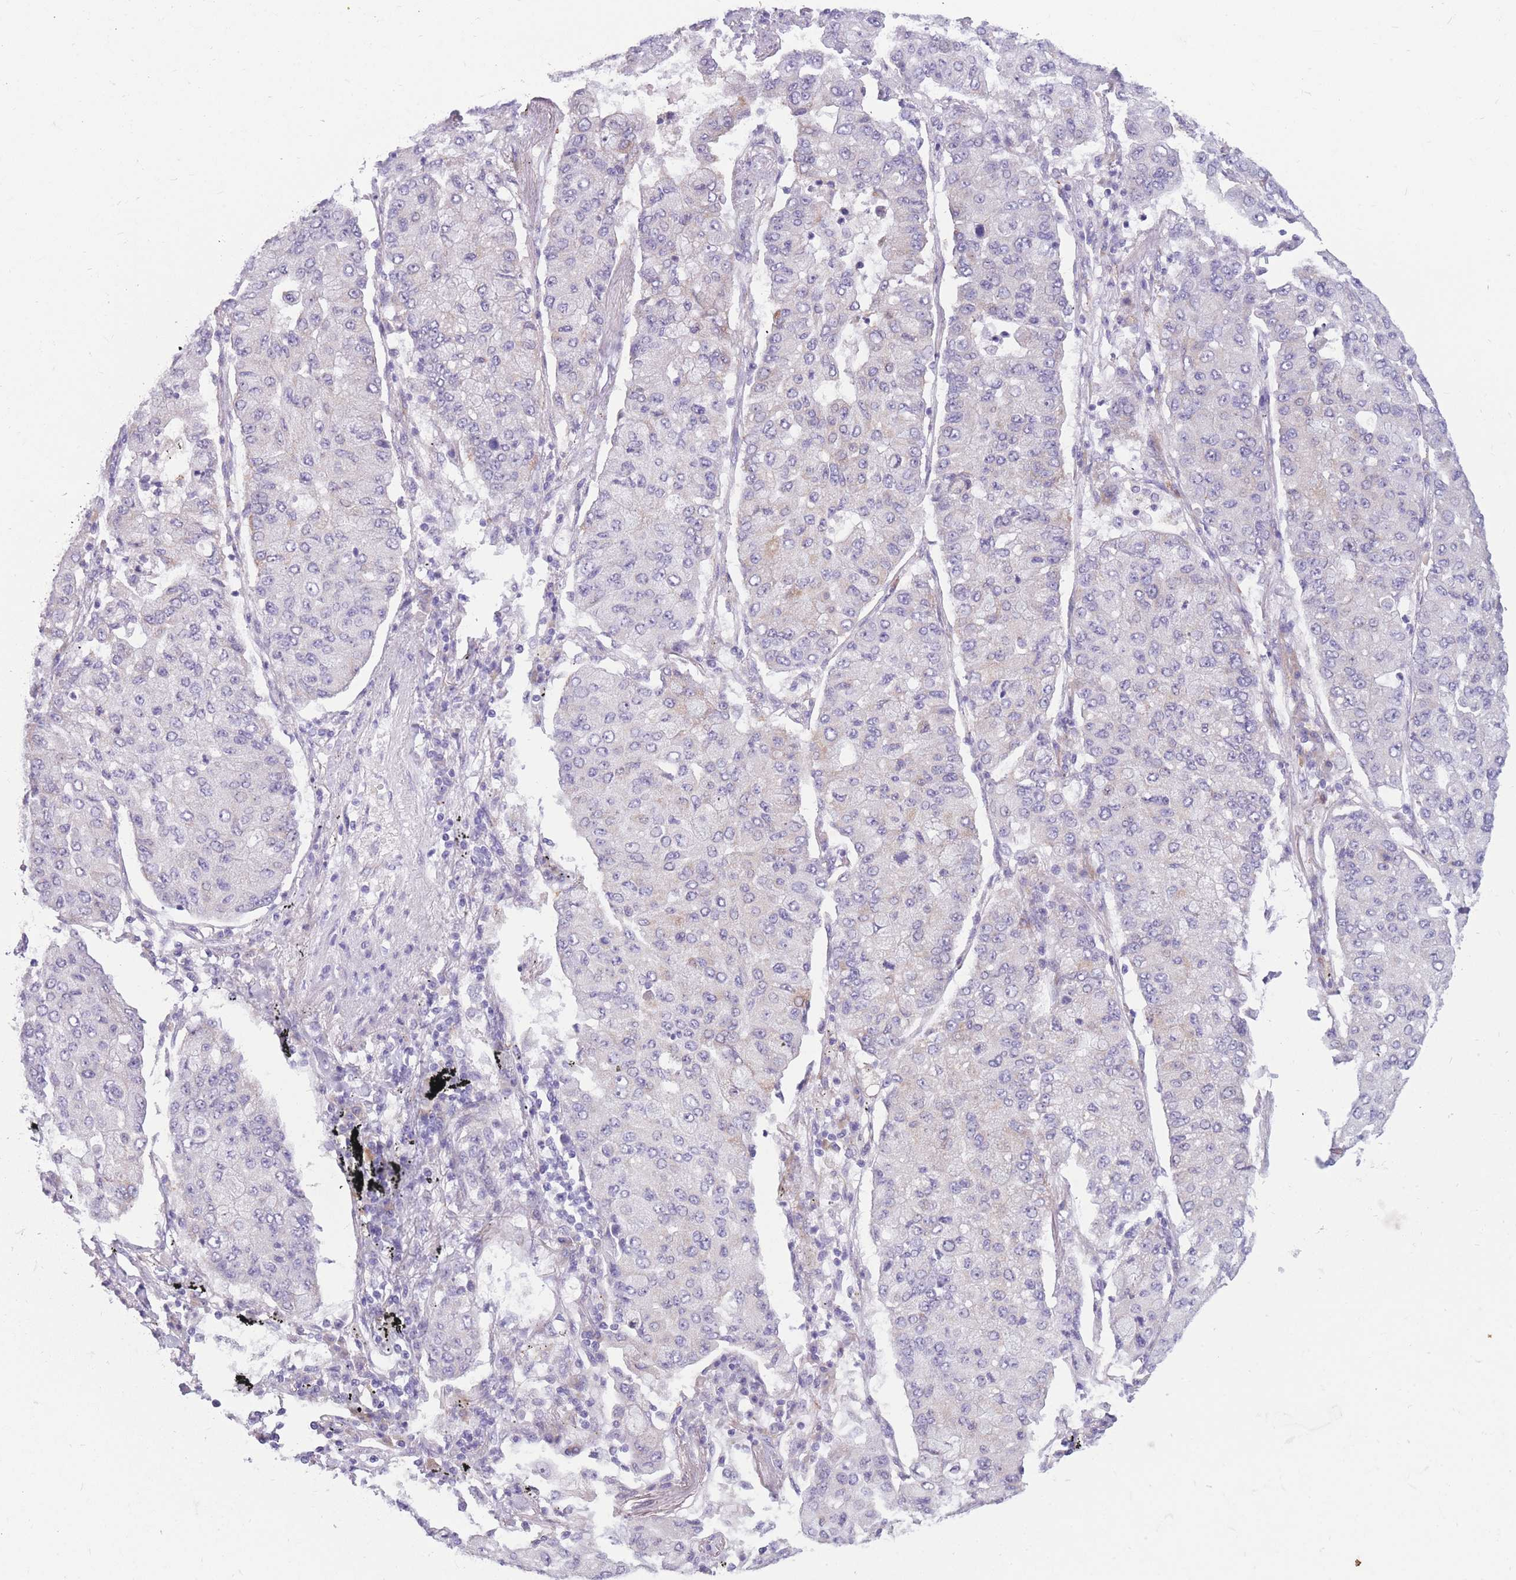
{"staining": {"intensity": "negative", "quantity": "none", "location": "none"}, "tissue": "lung cancer", "cell_type": "Tumor cells", "image_type": "cancer", "snomed": [{"axis": "morphology", "description": "Squamous cell carcinoma, NOS"}, {"axis": "topography", "description": "Lung"}], "caption": "Tumor cells are negative for protein expression in human squamous cell carcinoma (lung).", "gene": "COL27A1", "patient": {"sex": "male", "age": 74}}